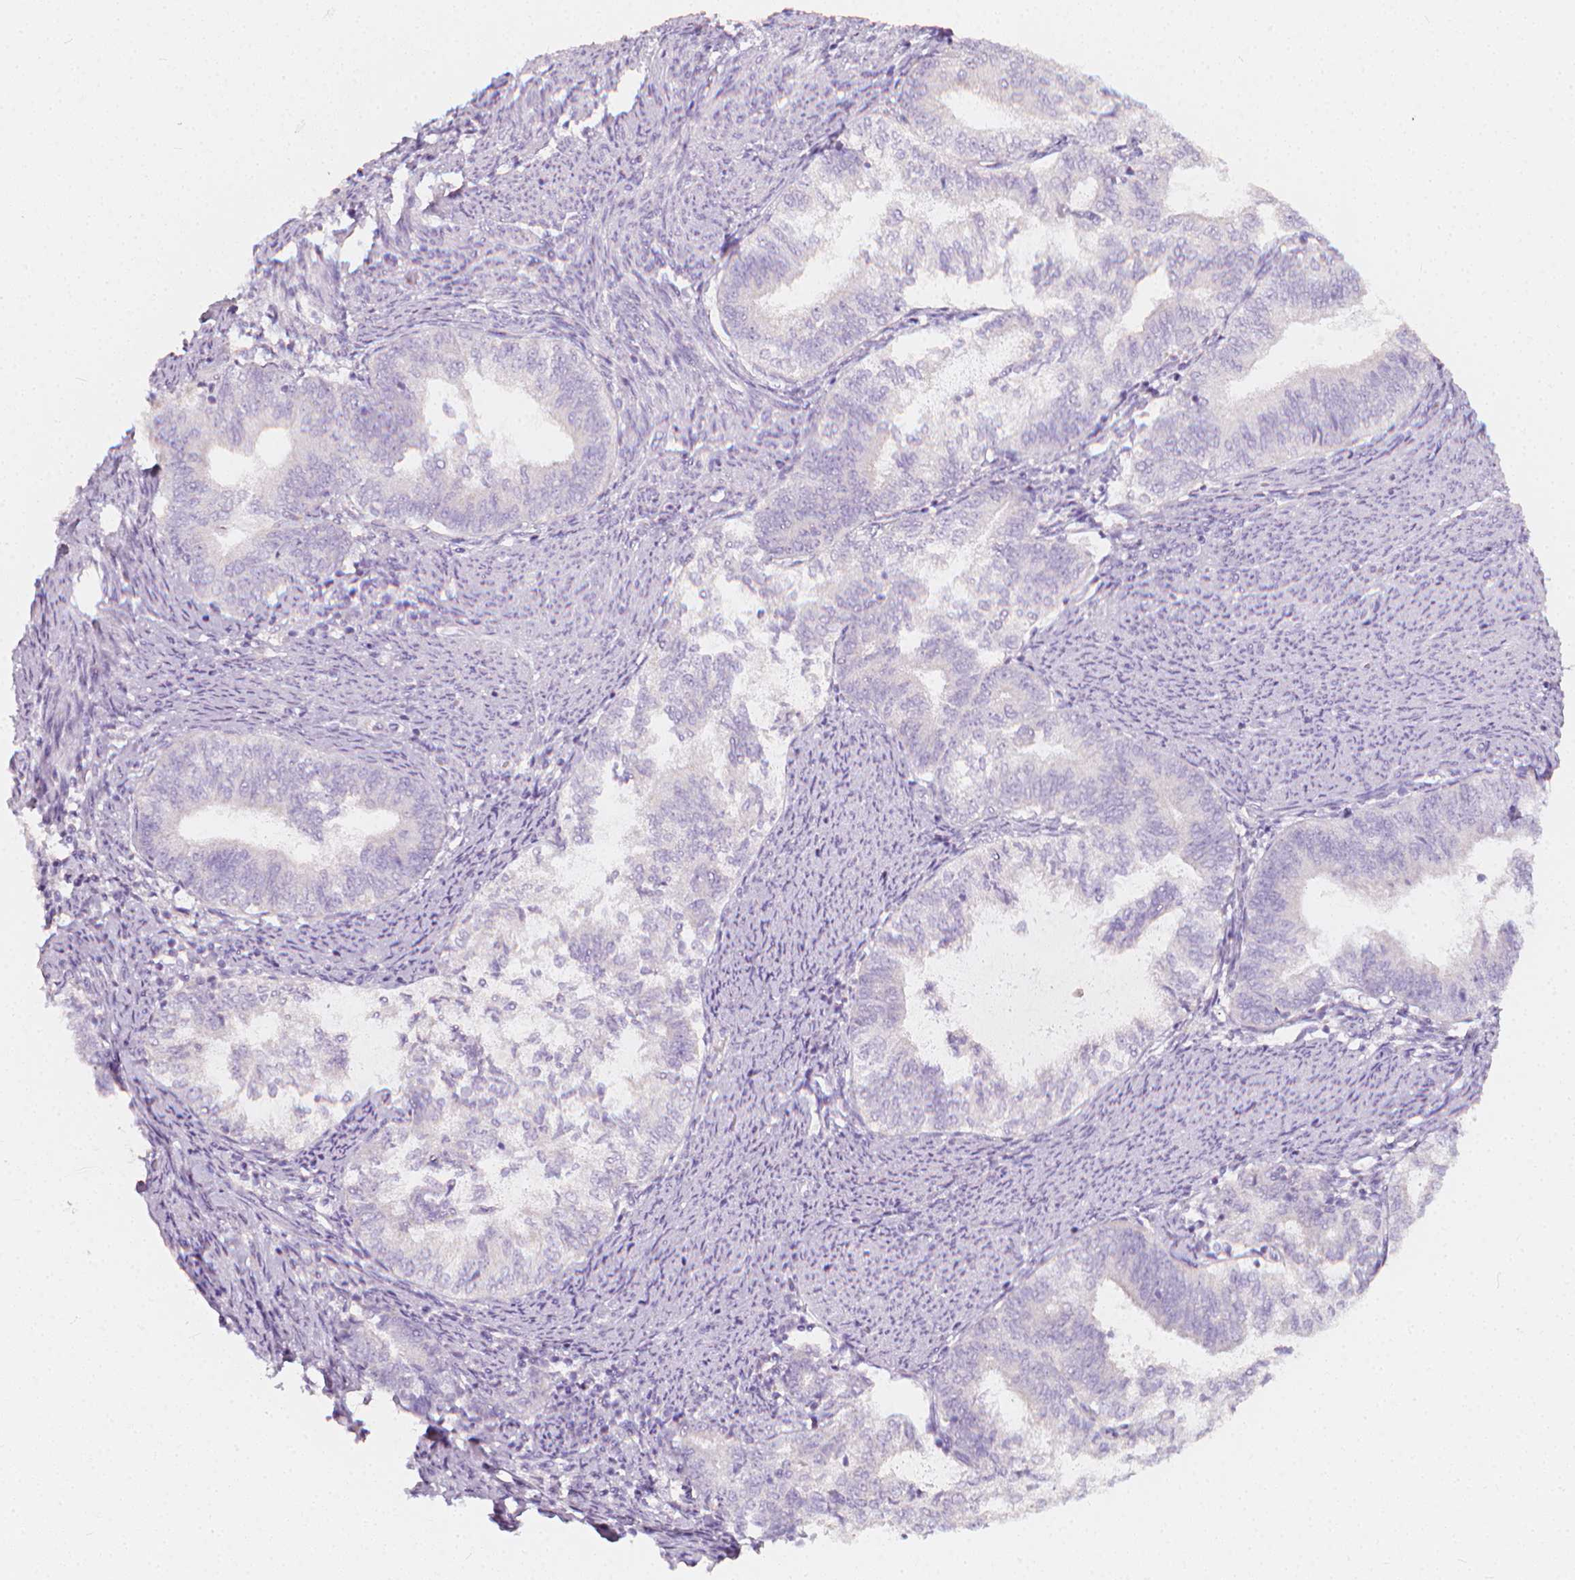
{"staining": {"intensity": "negative", "quantity": "none", "location": "none"}, "tissue": "endometrial cancer", "cell_type": "Tumor cells", "image_type": "cancer", "snomed": [{"axis": "morphology", "description": "Adenocarcinoma, NOS"}, {"axis": "topography", "description": "Endometrium"}], "caption": "Adenocarcinoma (endometrial) was stained to show a protein in brown. There is no significant positivity in tumor cells.", "gene": "RBFOX1", "patient": {"sex": "female", "age": 65}}